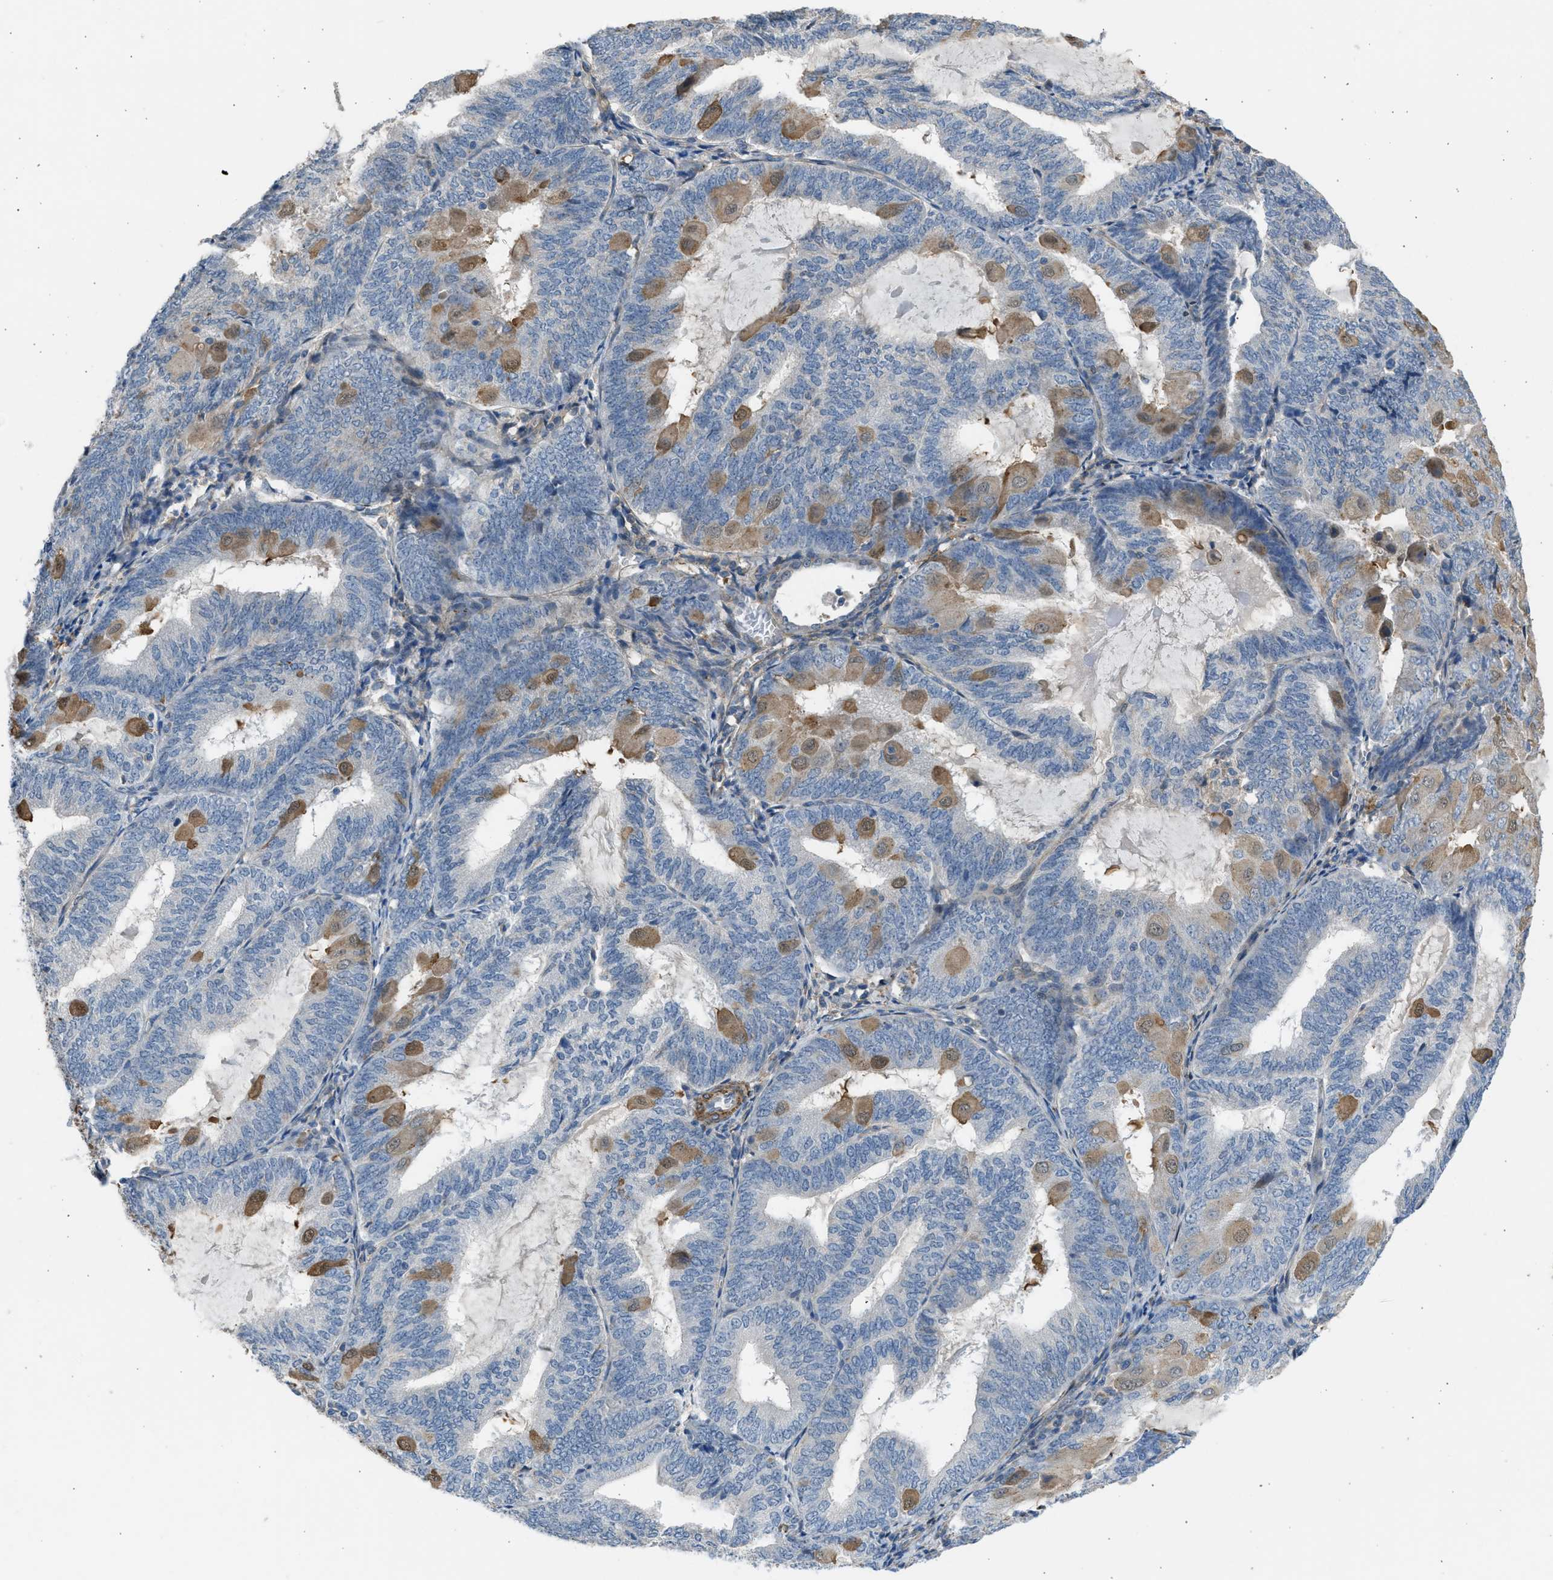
{"staining": {"intensity": "moderate", "quantity": "<25%", "location": "cytoplasmic/membranous"}, "tissue": "endometrial cancer", "cell_type": "Tumor cells", "image_type": "cancer", "snomed": [{"axis": "morphology", "description": "Adenocarcinoma, NOS"}, {"axis": "topography", "description": "Endometrium"}], "caption": "Endometrial cancer (adenocarcinoma) was stained to show a protein in brown. There is low levels of moderate cytoplasmic/membranous positivity in about <25% of tumor cells. (DAB IHC with brightfield microscopy, high magnification).", "gene": "PCNX3", "patient": {"sex": "female", "age": 81}}